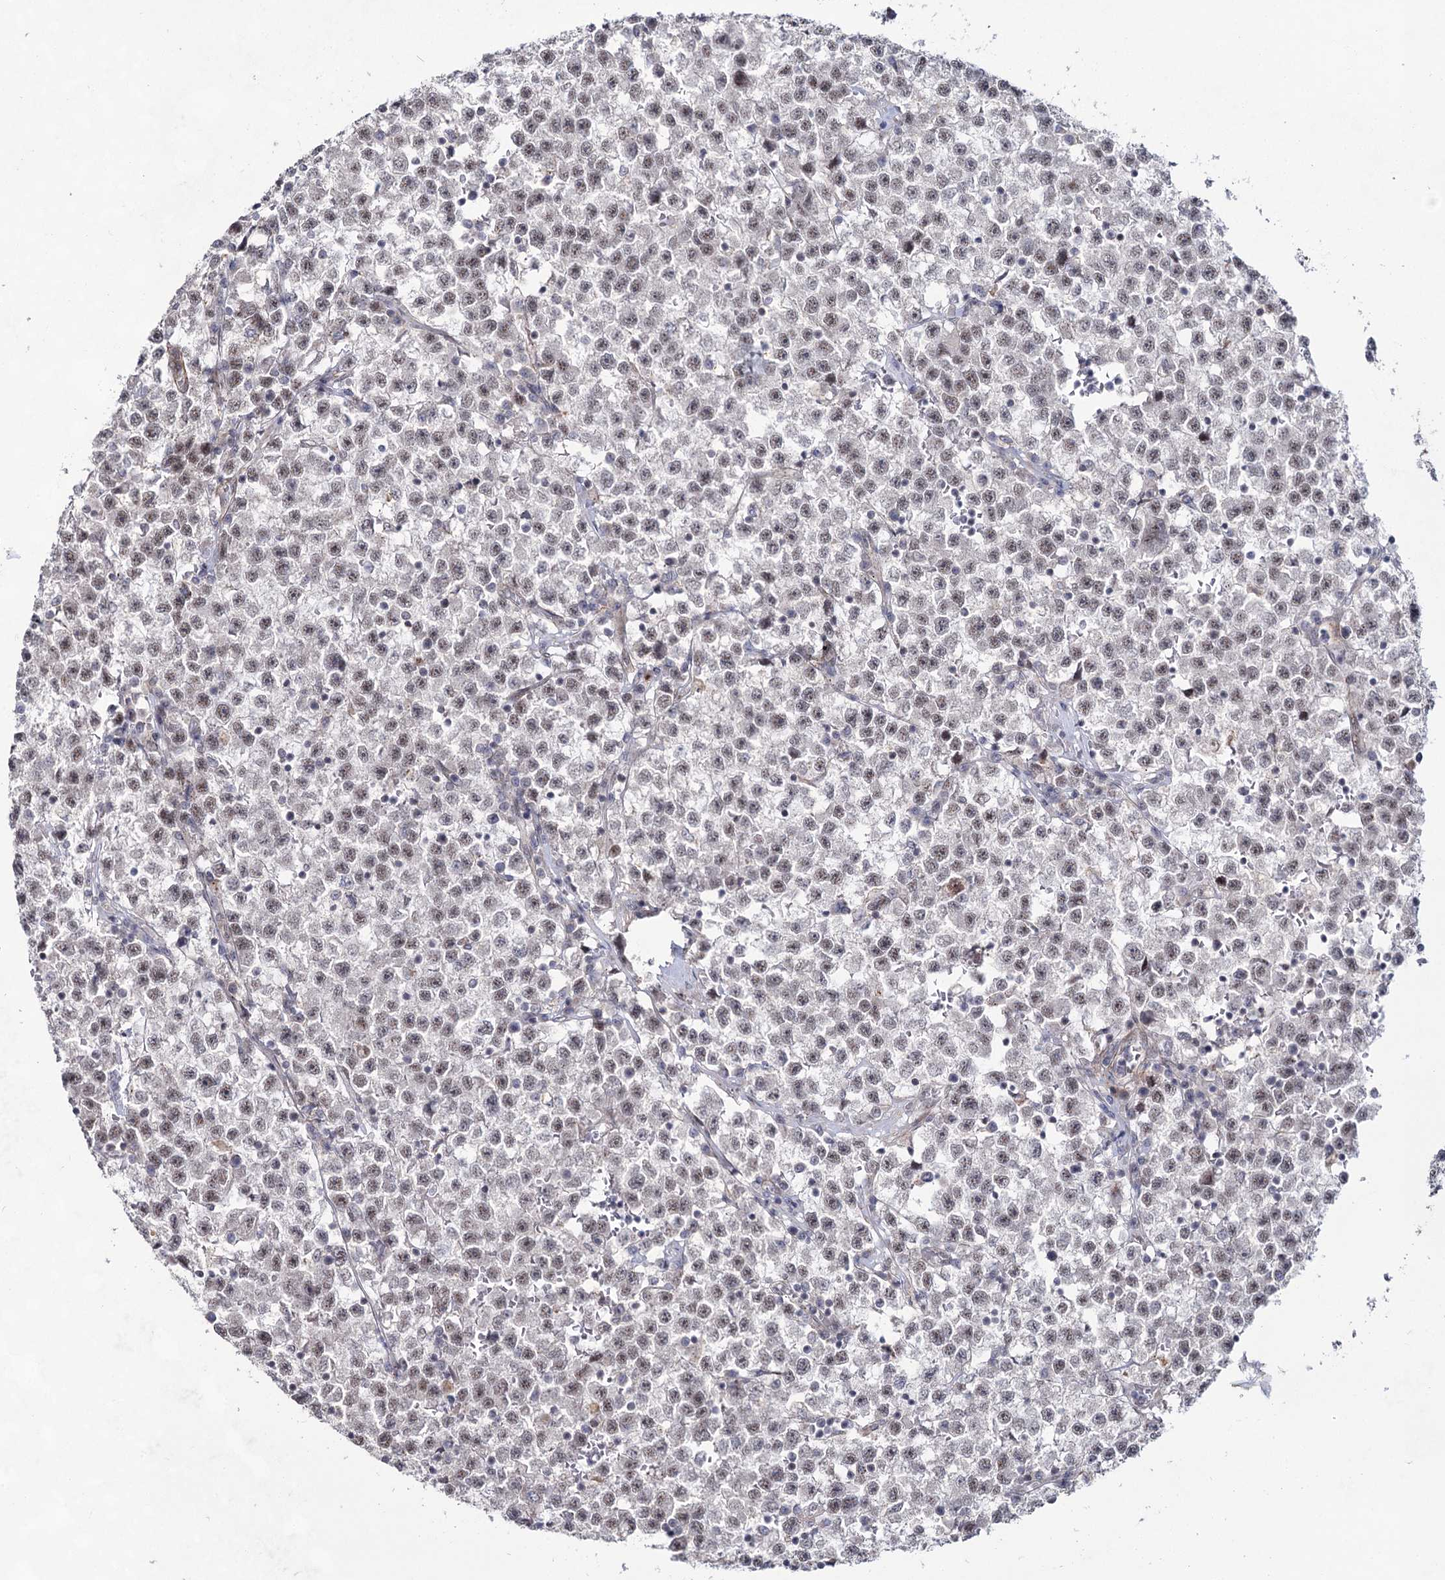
{"staining": {"intensity": "negative", "quantity": "none", "location": "none"}, "tissue": "testis cancer", "cell_type": "Tumor cells", "image_type": "cancer", "snomed": [{"axis": "morphology", "description": "Seminoma, NOS"}, {"axis": "topography", "description": "Testis"}], "caption": "There is no significant positivity in tumor cells of testis seminoma. Brightfield microscopy of immunohistochemistry stained with DAB (3,3'-diaminobenzidine) (brown) and hematoxylin (blue), captured at high magnification.", "gene": "ATL2", "patient": {"sex": "male", "age": 22}}